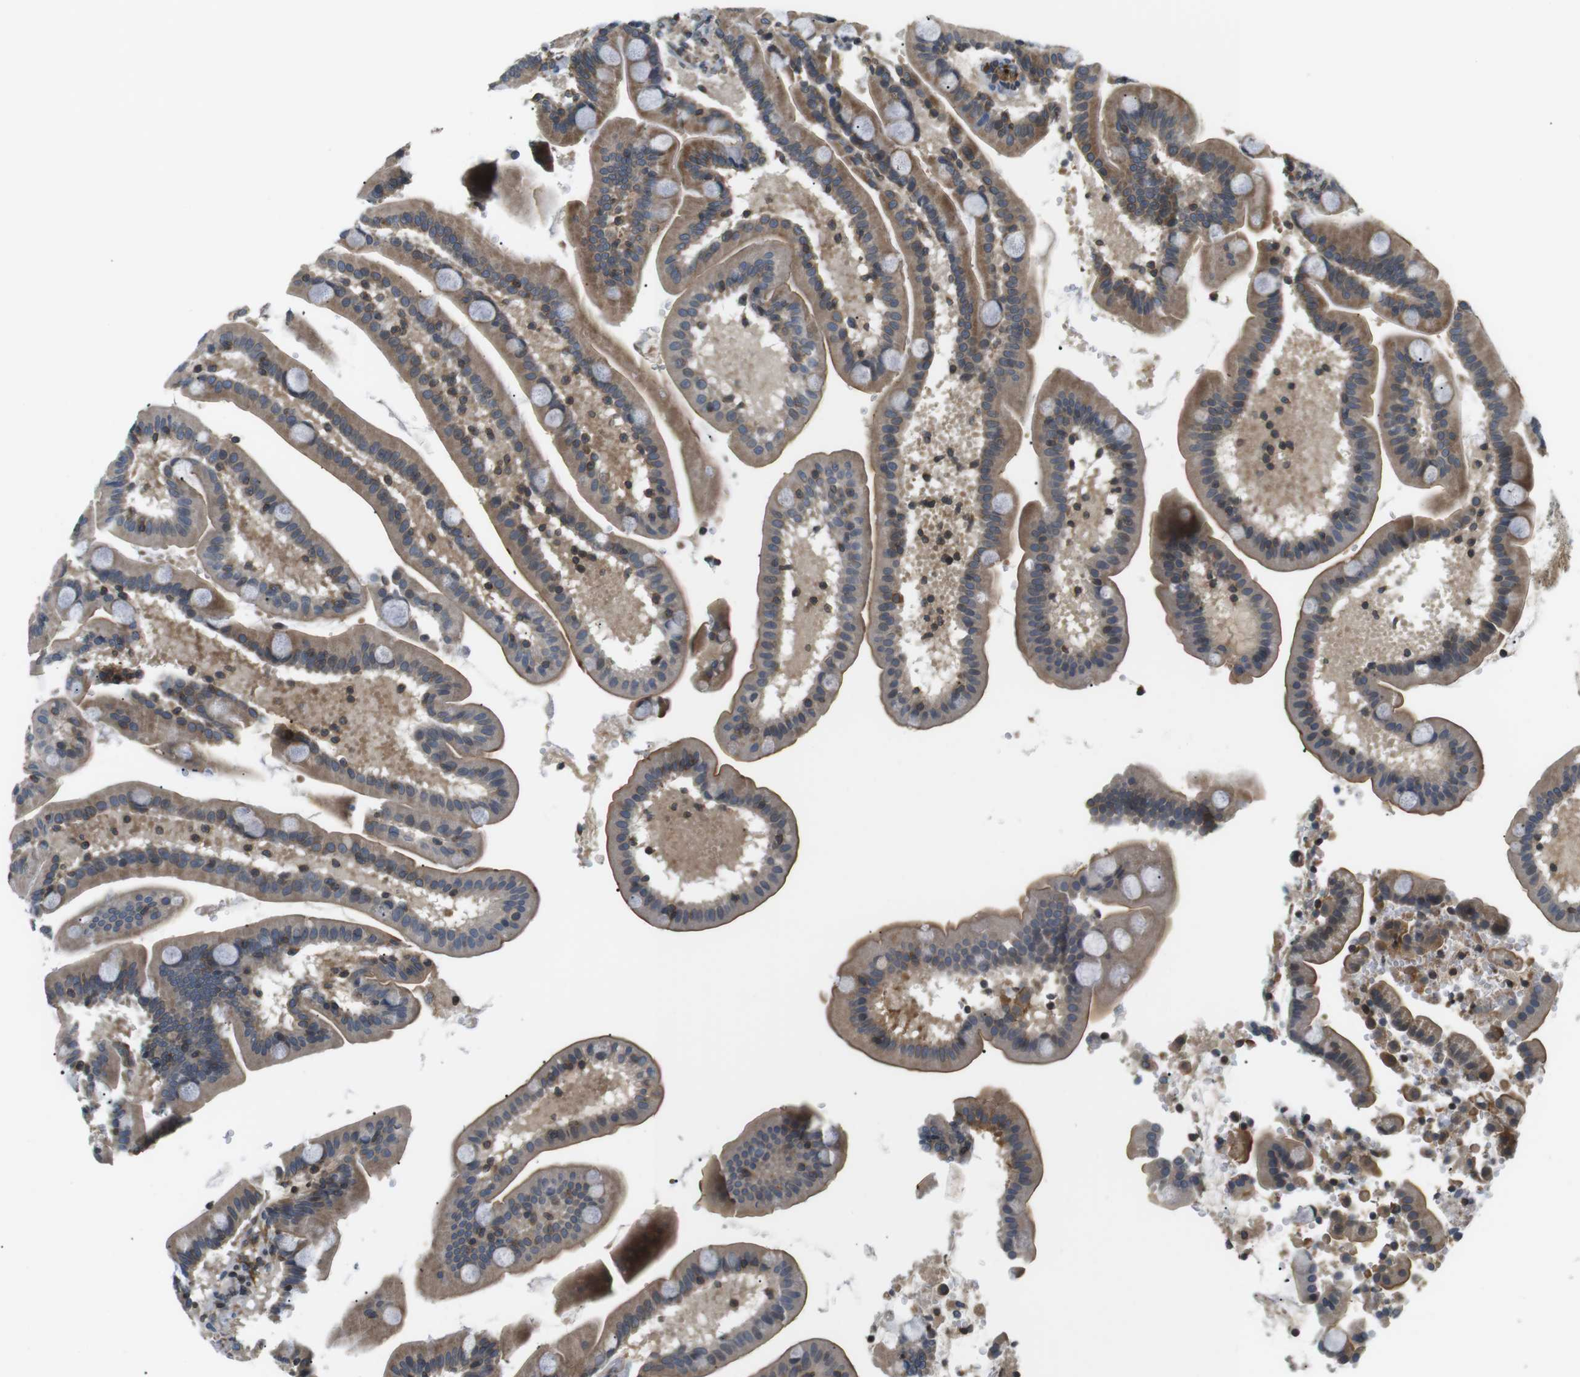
{"staining": {"intensity": "moderate", "quantity": ">75%", "location": "cytoplasmic/membranous"}, "tissue": "duodenum", "cell_type": "Glandular cells", "image_type": "normal", "snomed": [{"axis": "morphology", "description": "Normal tissue, NOS"}, {"axis": "topography", "description": "Duodenum"}], "caption": "Duodenum stained with DAB (3,3'-diaminobenzidine) immunohistochemistry demonstrates medium levels of moderate cytoplasmic/membranous expression in about >75% of glandular cells.", "gene": "TMX4", "patient": {"sex": "male", "age": 54}}